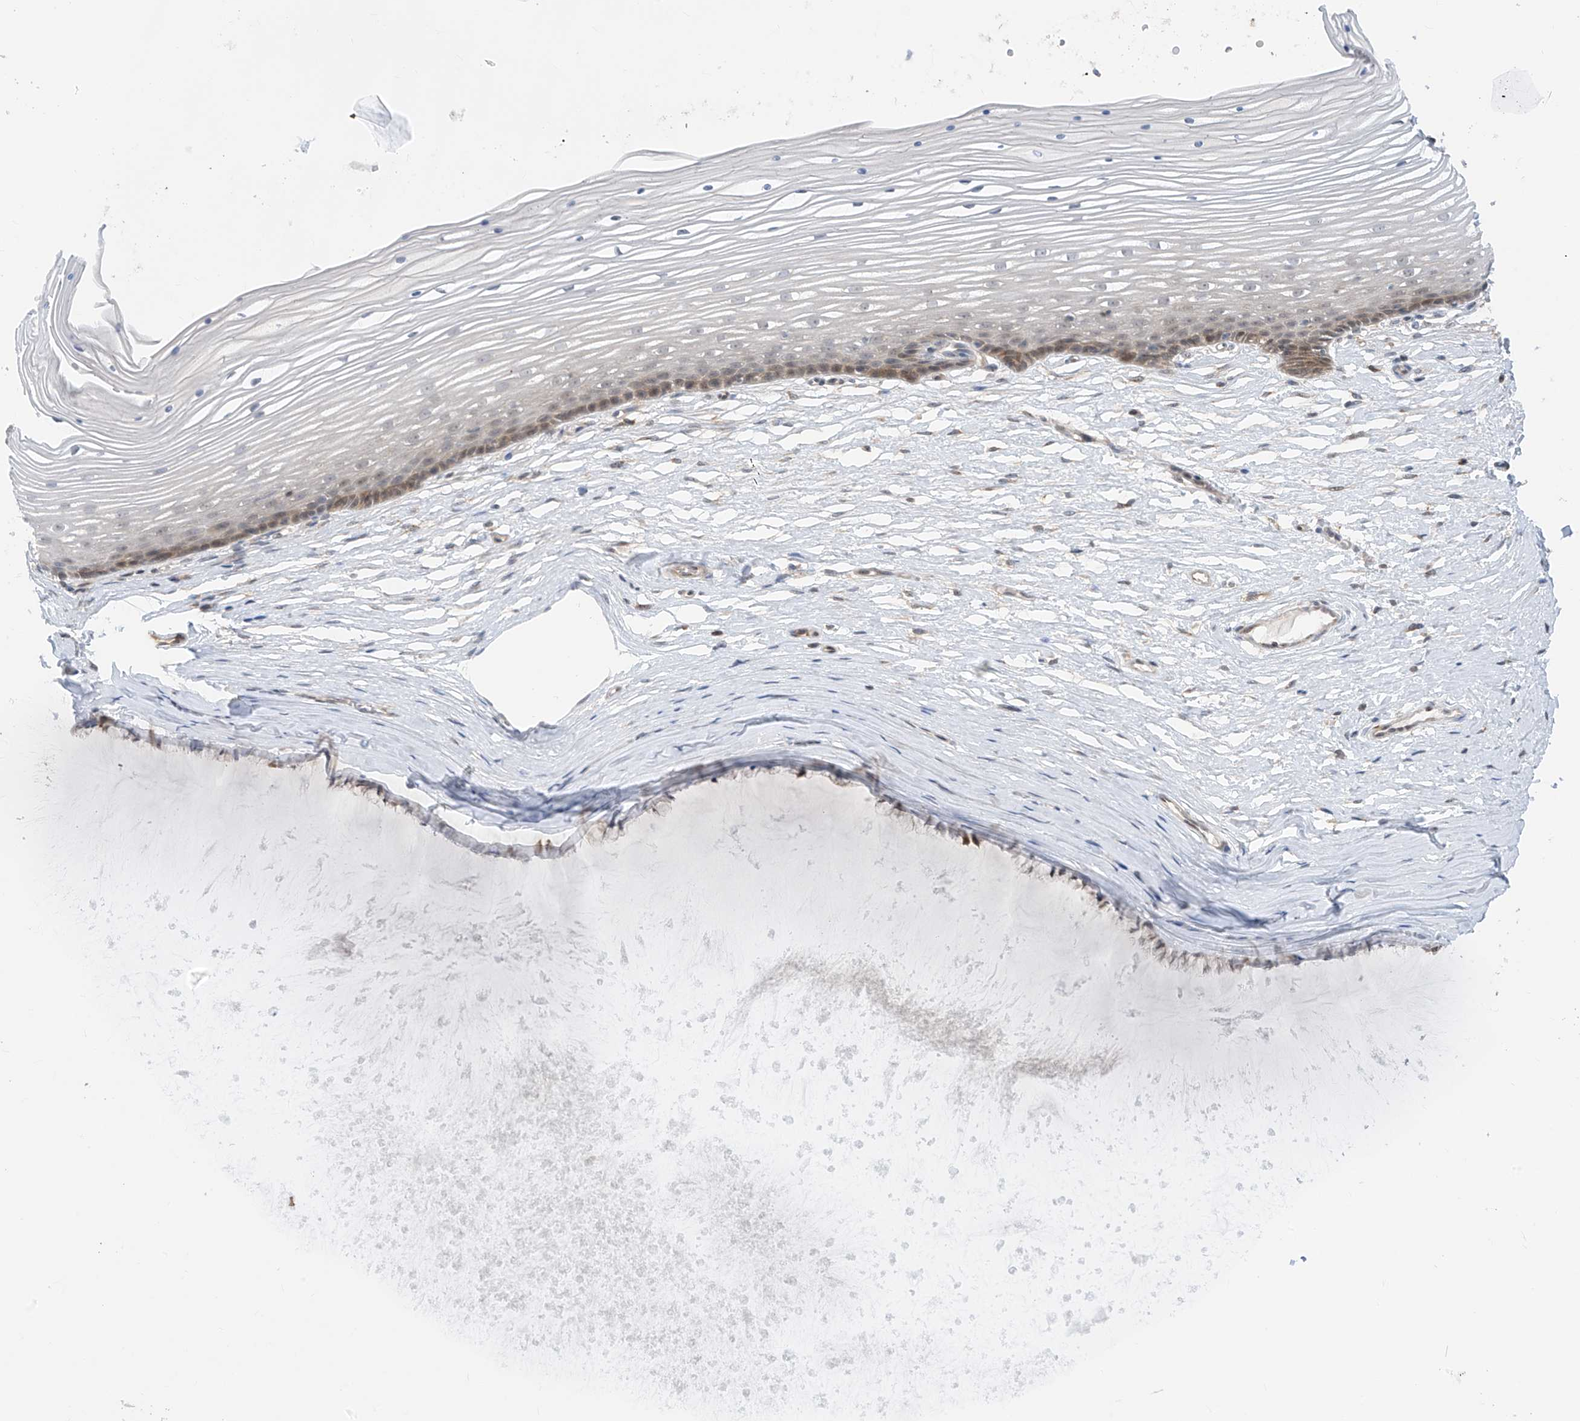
{"staining": {"intensity": "moderate", "quantity": "<25%", "location": "nuclear"}, "tissue": "vagina", "cell_type": "Squamous epithelial cells", "image_type": "normal", "snomed": [{"axis": "morphology", "description": "Normal tissue, NOS"}, {"axis": "topography", "description": "Vagina"}, {"axis": "topography", "description": "Cervix"}], "caption": "Immunohistochemistry (IHC) image of unremarkable vagina stained for a protein (brown), which exhibits low levels of moderate nuclear positivity in about <25% of squamous epithelial cells.", "gene": "TTC38", "patient": {"sex": "female", "age": 40}}